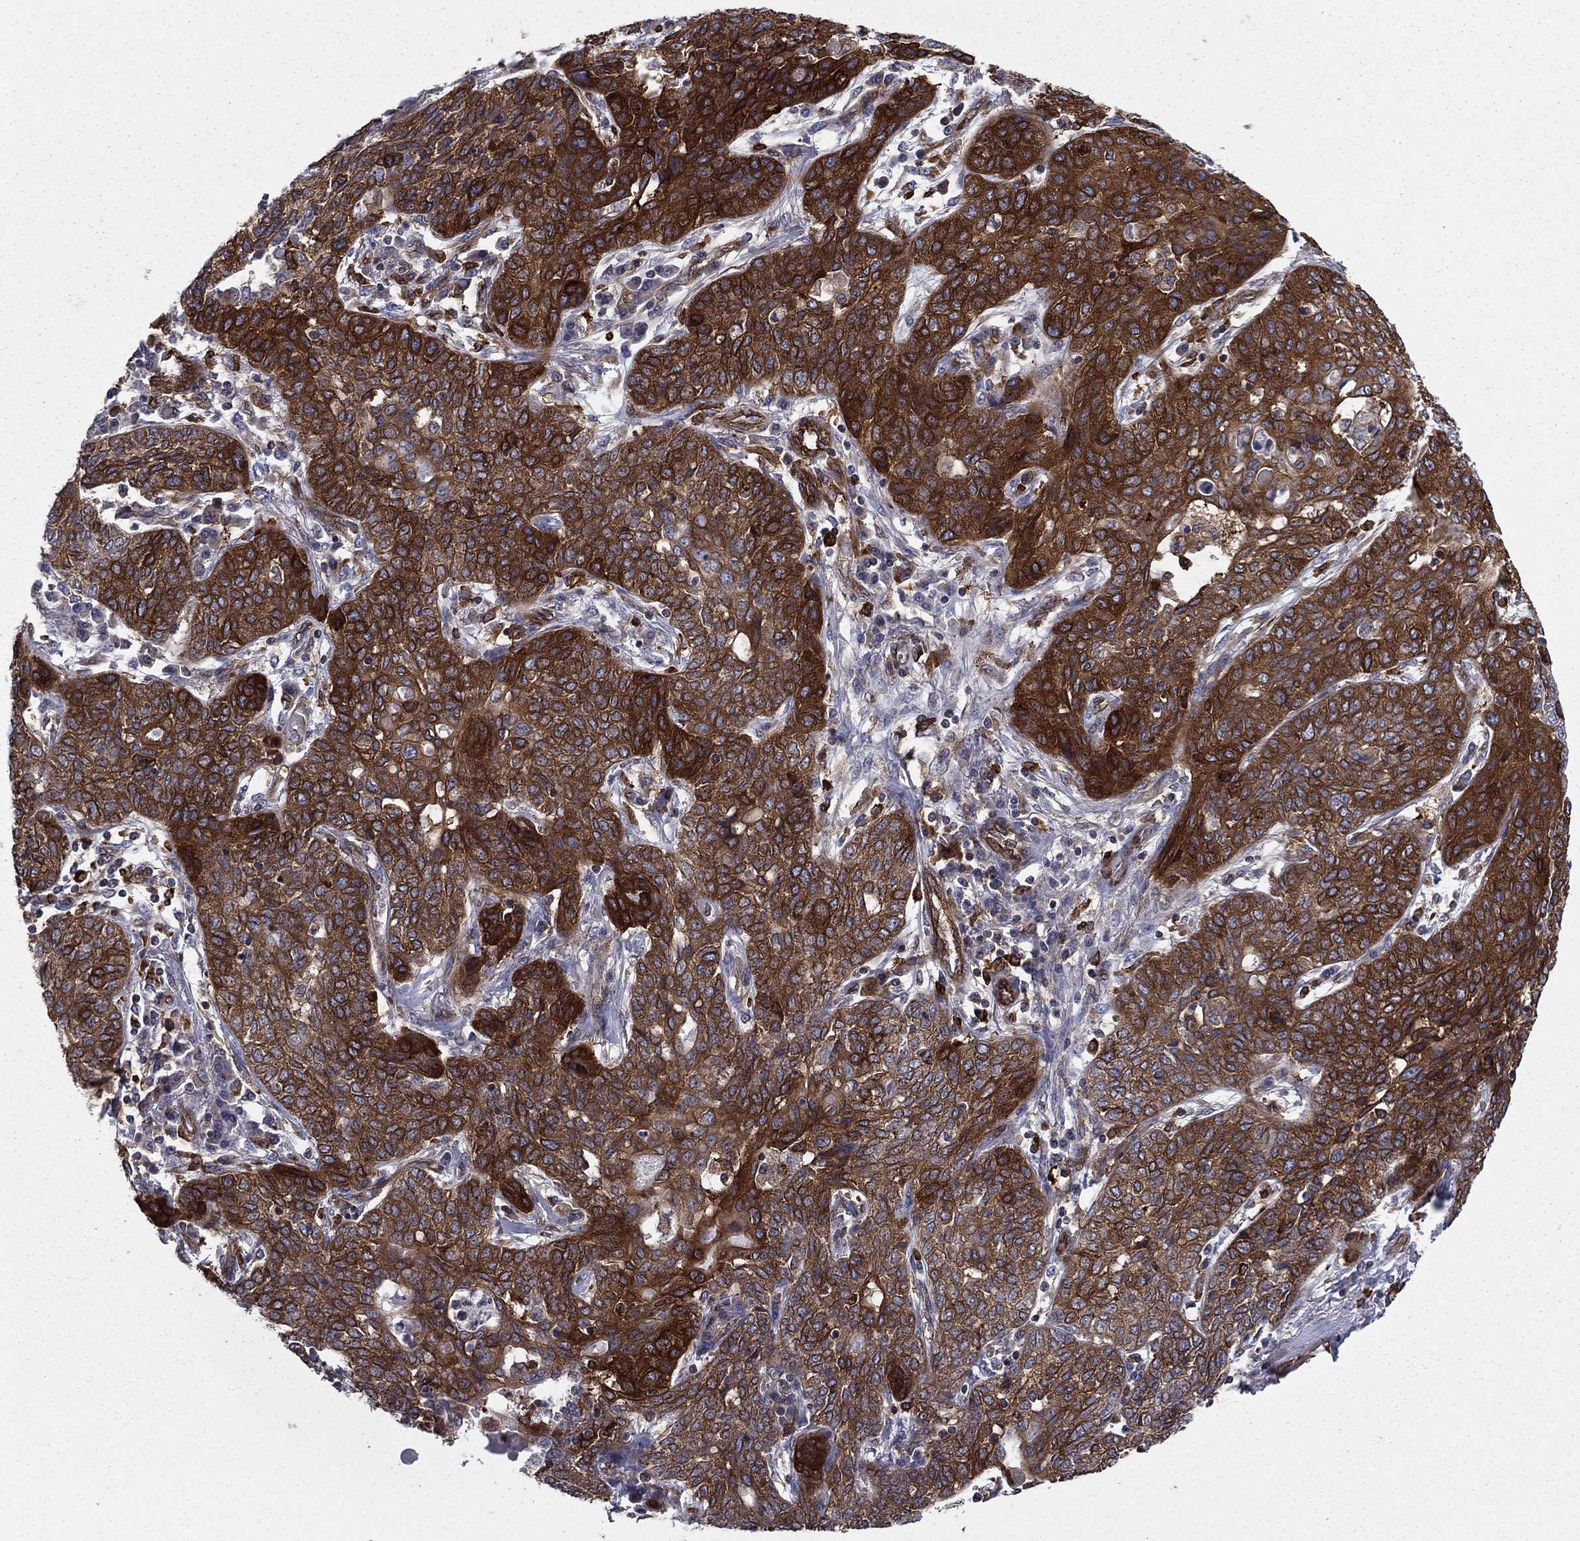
{"staining": {"intensity": "strong", "quantity": ">75%", "location": "cytoplasmic/membranous"}, "tissue": "lung cancer", "cell_type": "Tumor cells", "image_type": "cancer", "snomed": [{"axis": "morphology", "description": "Squamous cell carcinoma, NOS"}, {"axis": "topography", "description": "Lung"}], "caption": "Lung cancer stained with IHC demonstrates strong cytoplasmic/membranous positivity in approximately >75% of tumor cells.", "gene": "EHBP1L1", "patient": {"sex": "female", "age": 70}}